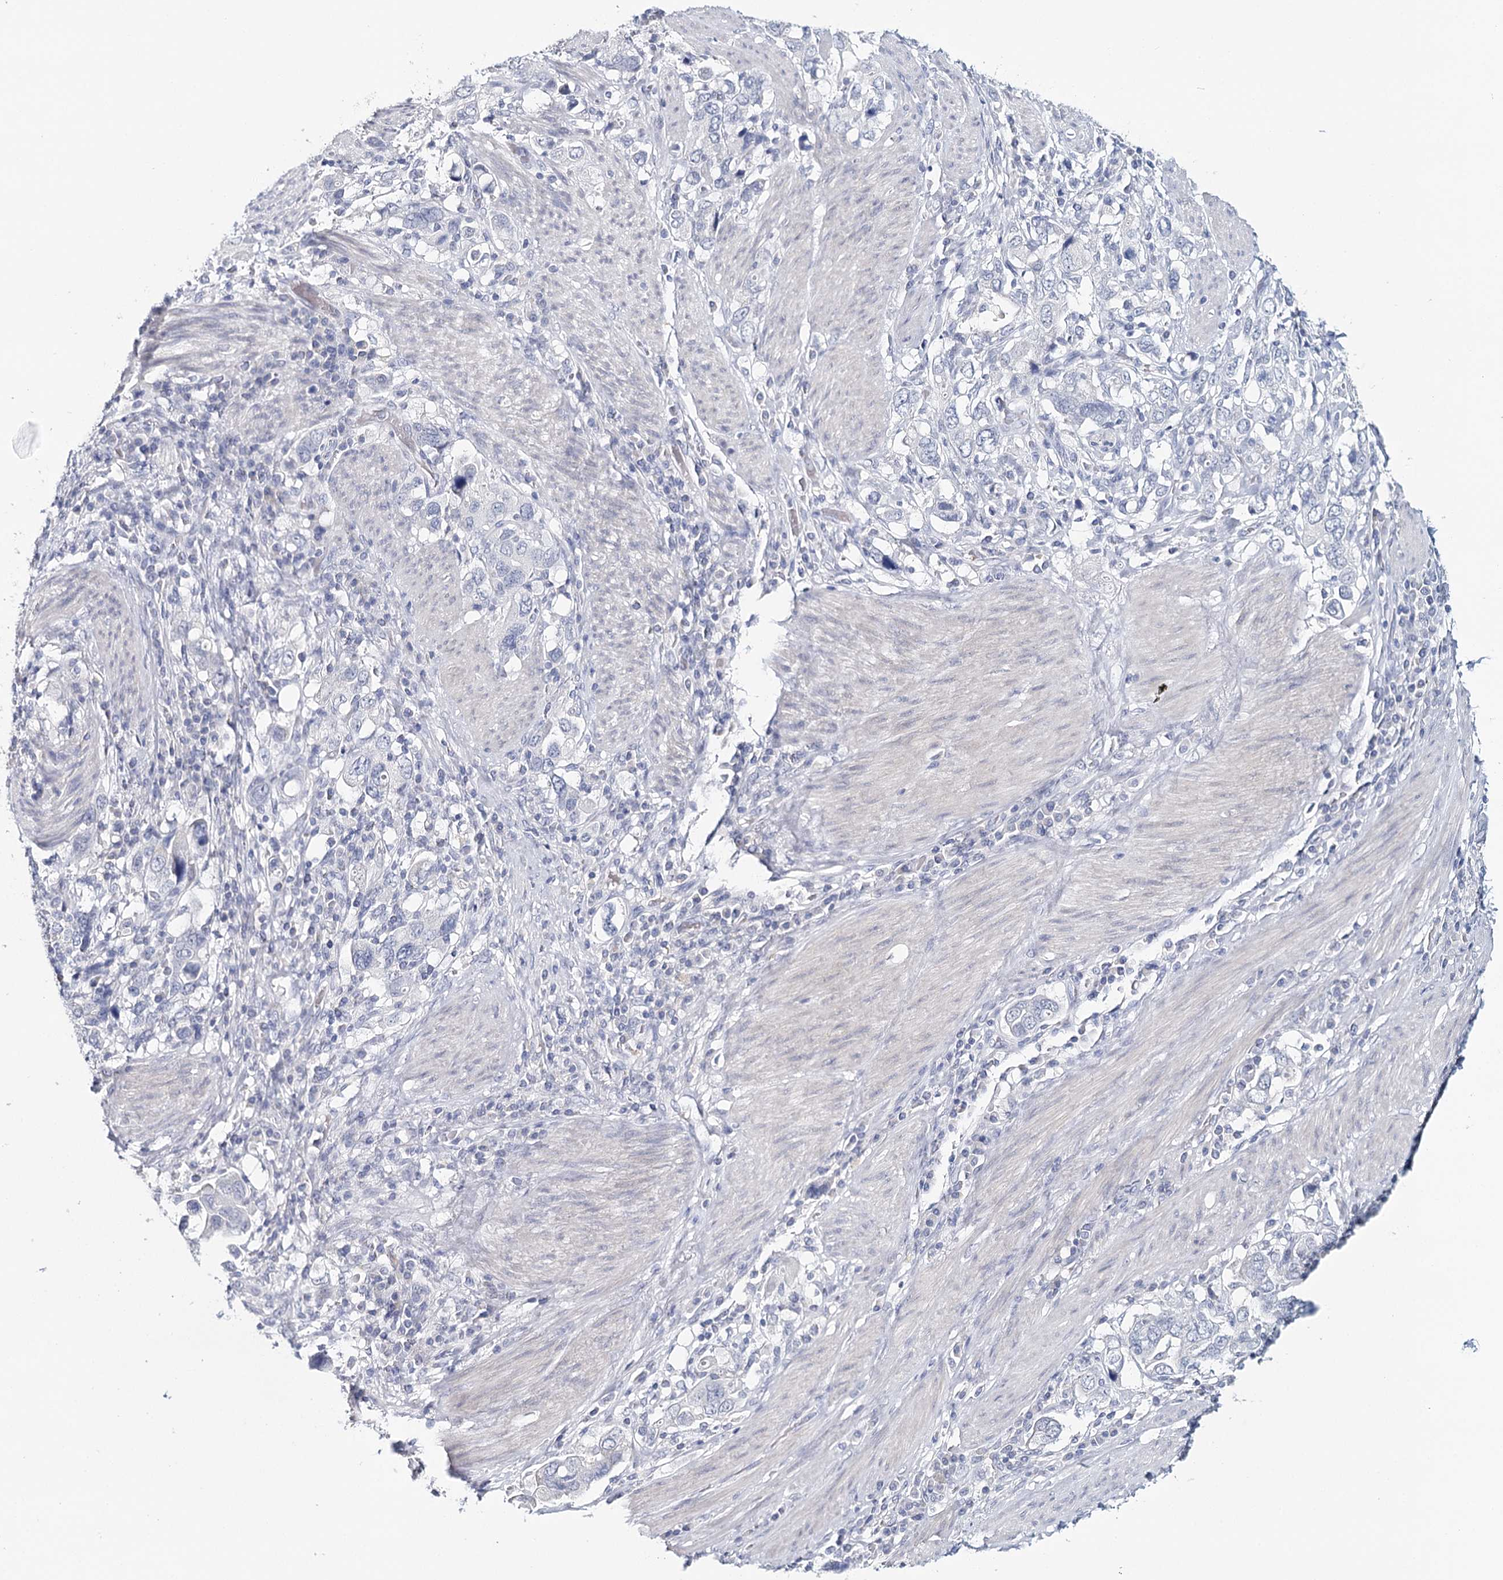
{"staining": {"intensity": "negative", "quantity": "none", "location": "none"}, "tissue": "stomach cancer", "cell_type": "Tumor cells", "image_type": "cancer", "snomed": [{"axis": "morphology", "description": "Adenocarcinoma, NOS"}, {"axis": "topography", "description": "Stomach, upper"}], "caption": "A high-resolution photomicrograph shows IHC staining of stomach cancer, which exhibits no significant expression in tumor cells.", "gene": "HSPA4L", "patient": {"sex": "male", "age": 62}}